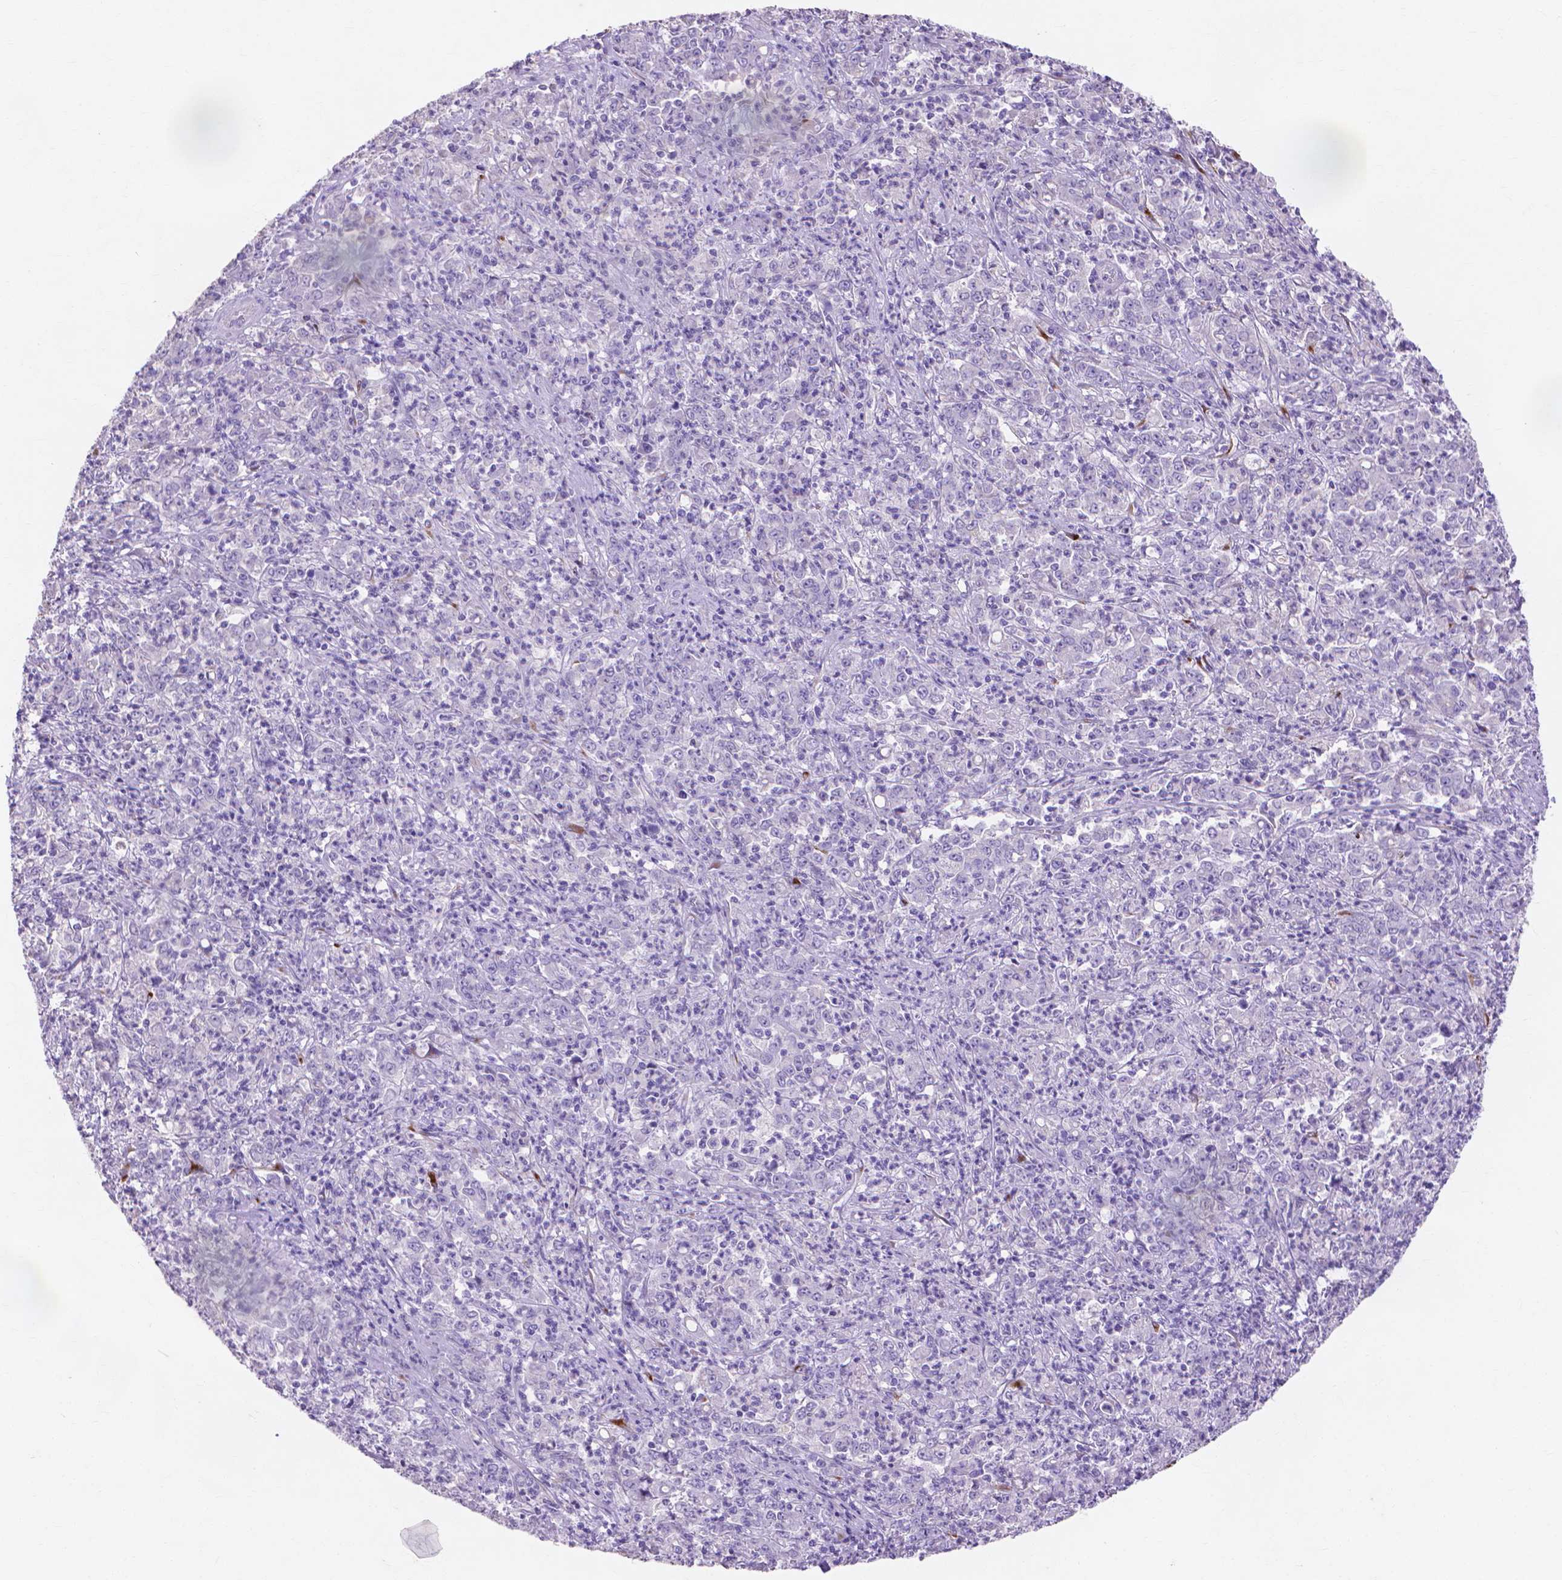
{"staining": {"intensity": "negative", "quantity": "none", "location": "none"}, "tissue": "stomach cancer", "cell_type": "Tumor cells", "image_type": "cancer", "snomed": [{"axis": "morphology", "description": "Adenocarcinoma, NOS"}, {"axis": "topography", "description": "Stomach, lower"}], "caption": "The image displays no significant expression in tumor cells of stomach adenocarcinoma.", "gene": "MMP11", "patient": {"sex": "female", "age": 71}}